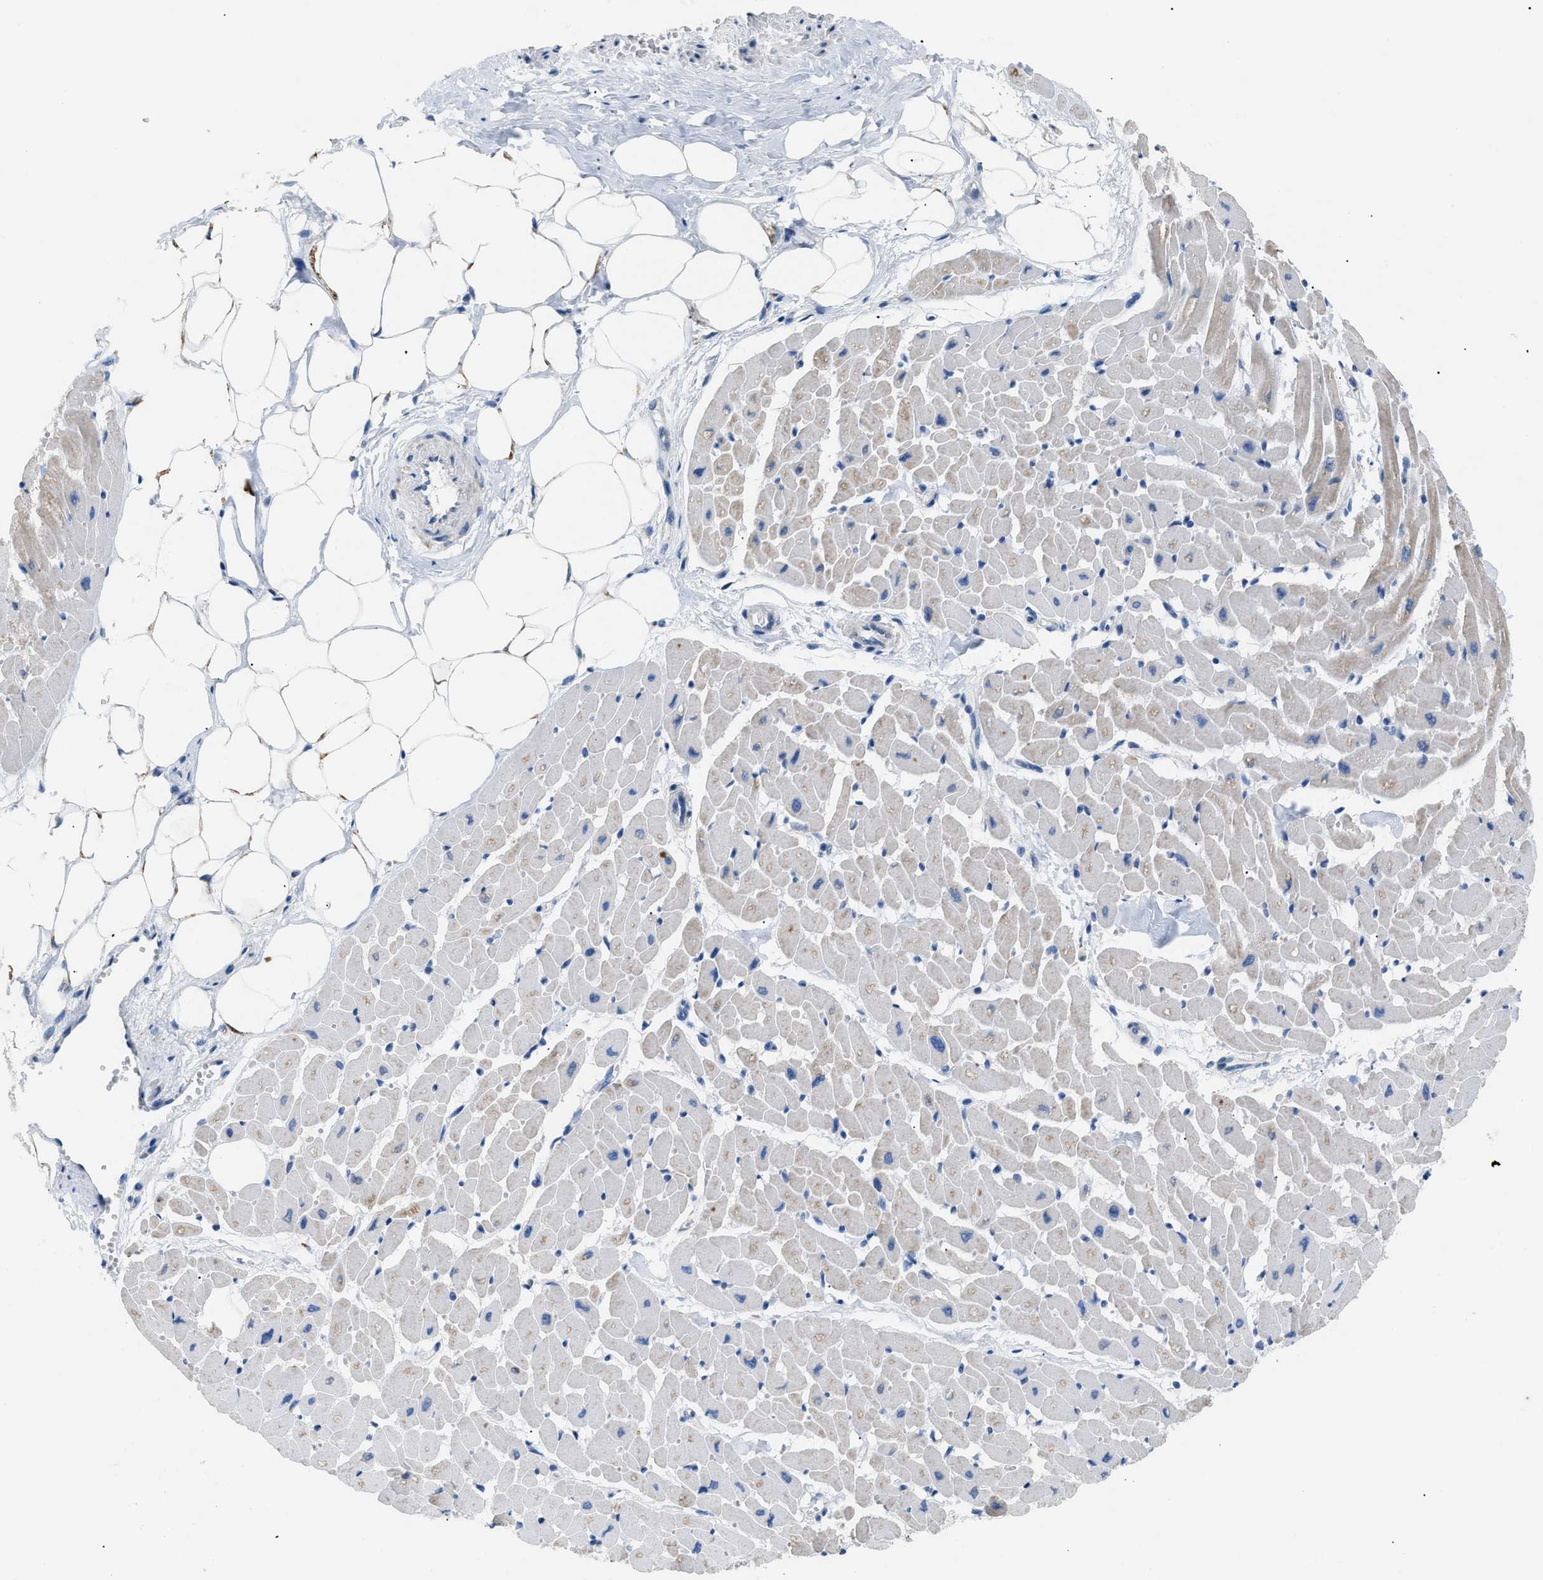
{"staining": {"intensity": "moderate", "quantity": "25%-75%", "location": "cytoplasmic/membranous"}, "tissue": "heart muscle", "cell_type": "Cardiomyocytes", "image_type": "normal", "snomed": [{"axis": "morphology", "description": "Normal tissue, NOS"}, {"axis": "topography", "description": "Heart"}], "caption": "A high-resolution photomicrograph shows IHC staining of normal heart muscle, which displays moderate cytoplasmic/membranous staining in approximately 25%-75% of cardiomyocytes. (IHC, brightfield microscopy, high magnification).", "gene": "ILDR1", "patient": {"sex": "female", "age": 19}}